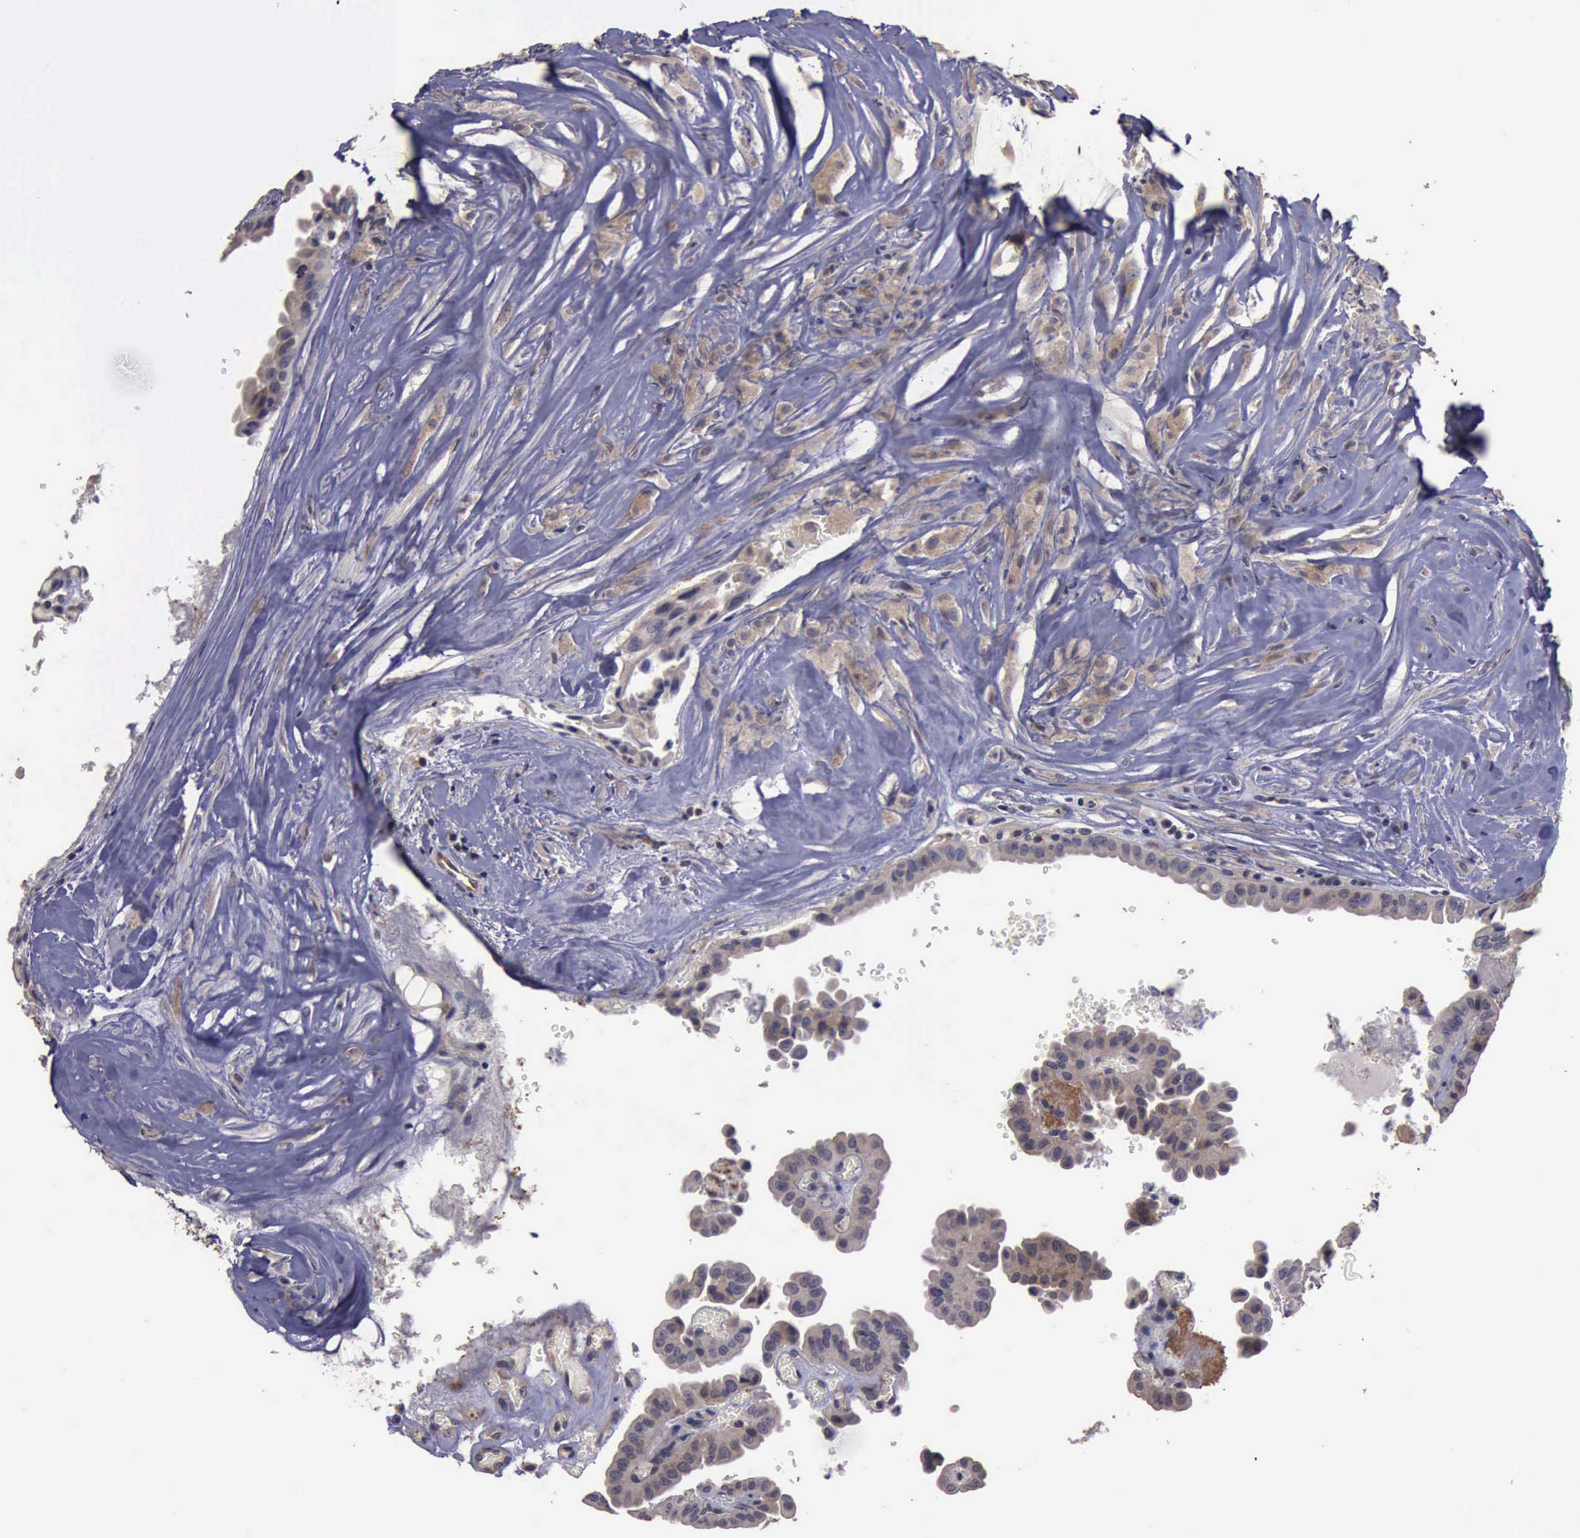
{"staining": {"intensity": "weak", "quantity": "25%-75%", "location": "cytoplasmic/membranous"}, "tissue": "thyroid cancer", "cell_type": "Tumor cells", "image_type": "cancer", "snomed": [{"axis": "morphology", "description": "Papillary adenocarcinoma, NOS"}, {"axis": "topography", "description": "Thyroid gland"}], "caption": "Immunohistochemical staining of human thyroid cancer shows low levels of weak cytoplasmic/membranous expression in about 25%-75% of tumor cells.", "gene": "CRKL", "patient": {"sex": "male", "age": 87}}